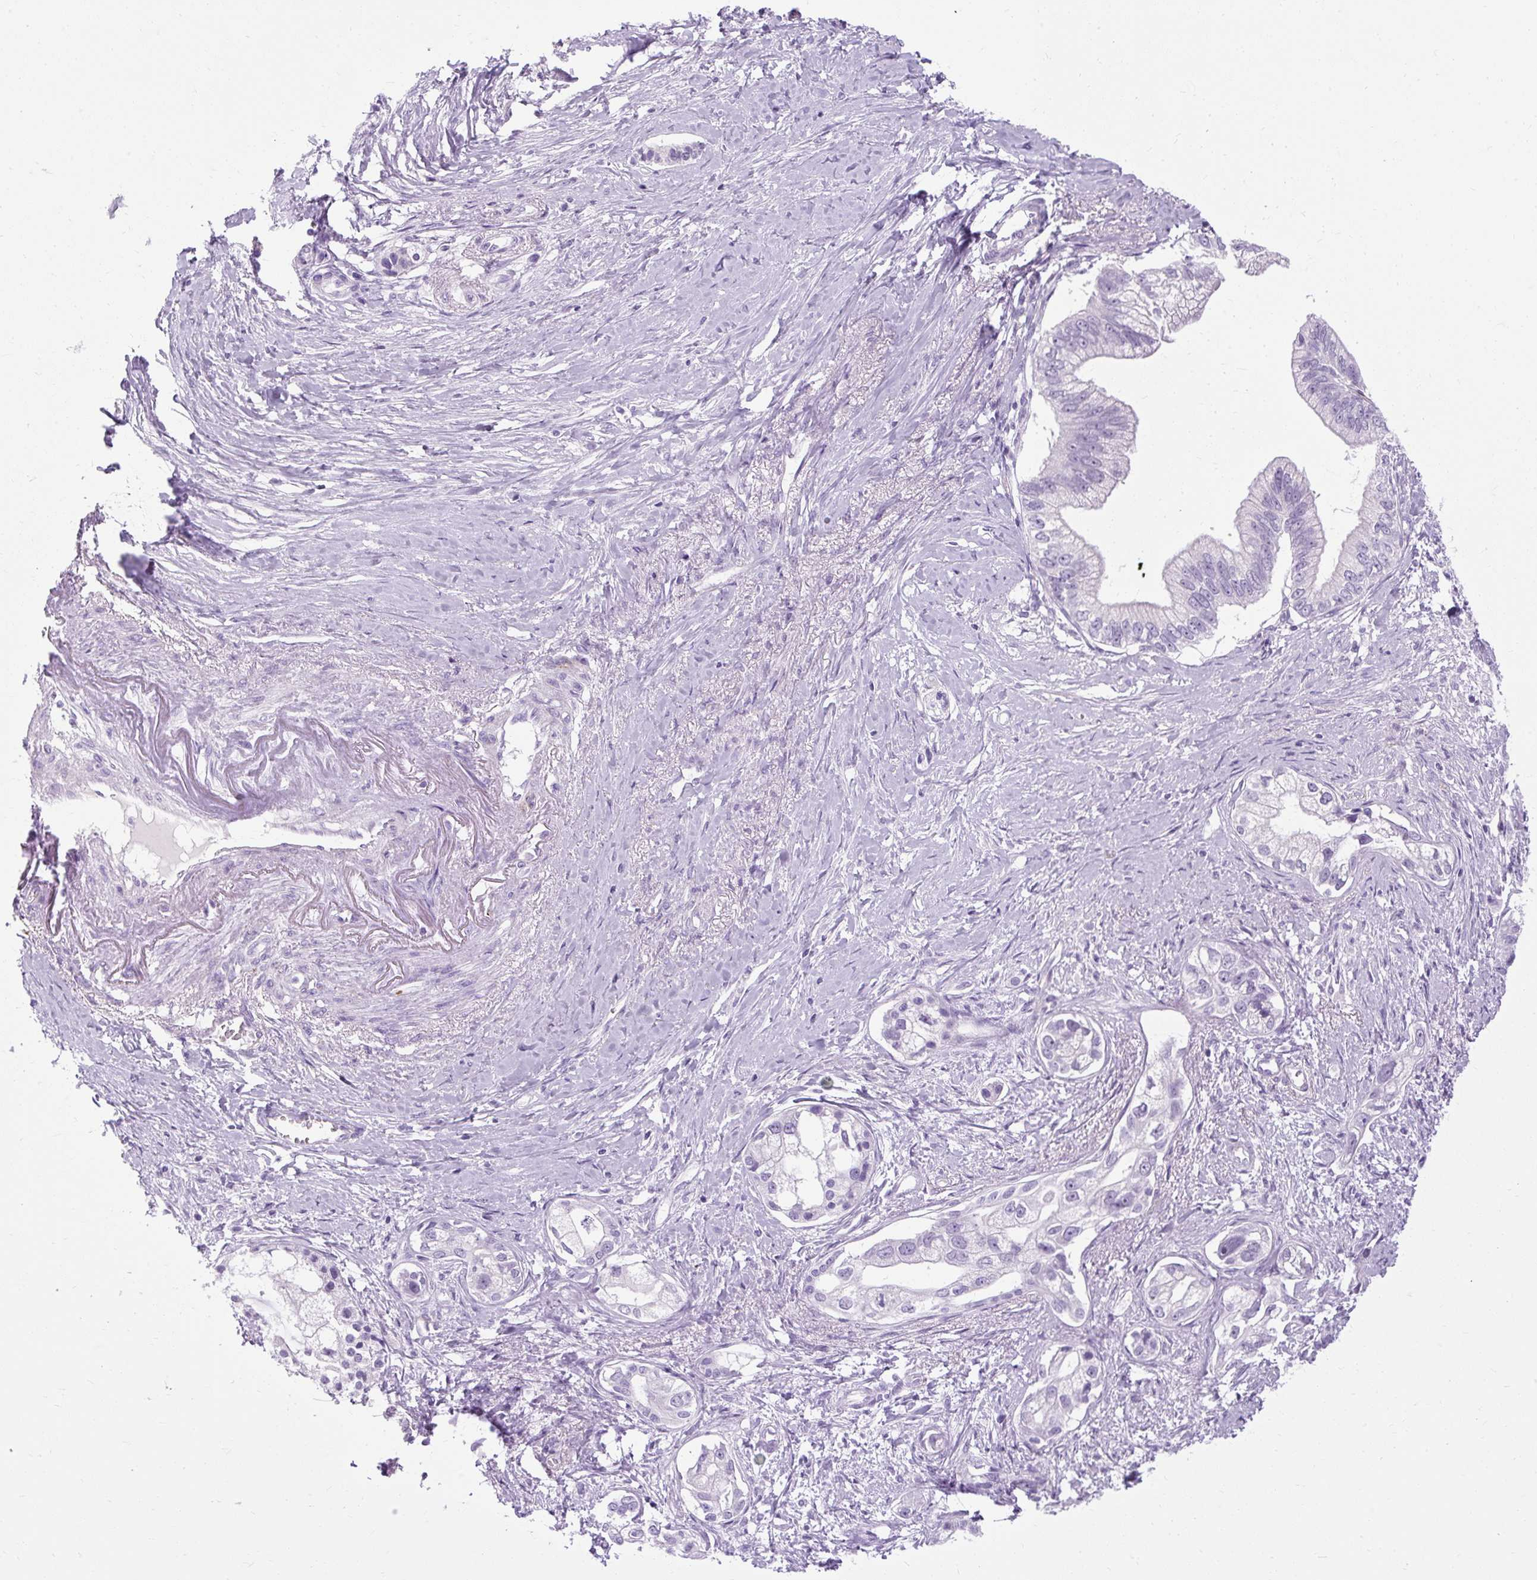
{"staining": {"intensity": "negative", "quantity": "none", "location": "none"}, "tissue": "pancreatic cancer", "cell_type": "Tumor cells", "image_type": "cancer", "snomed": [{"axis": "morphology", "description": "Adenocarcinoma, NOS"}, {"axis": "topography", "description": "Pancreas"}], "caption": "The image reveals no staining of tumor cells in pancreatic adenocarcinoma.", "gene": "B3GNT4", "patient": {"sex": "male", "age": 70}}